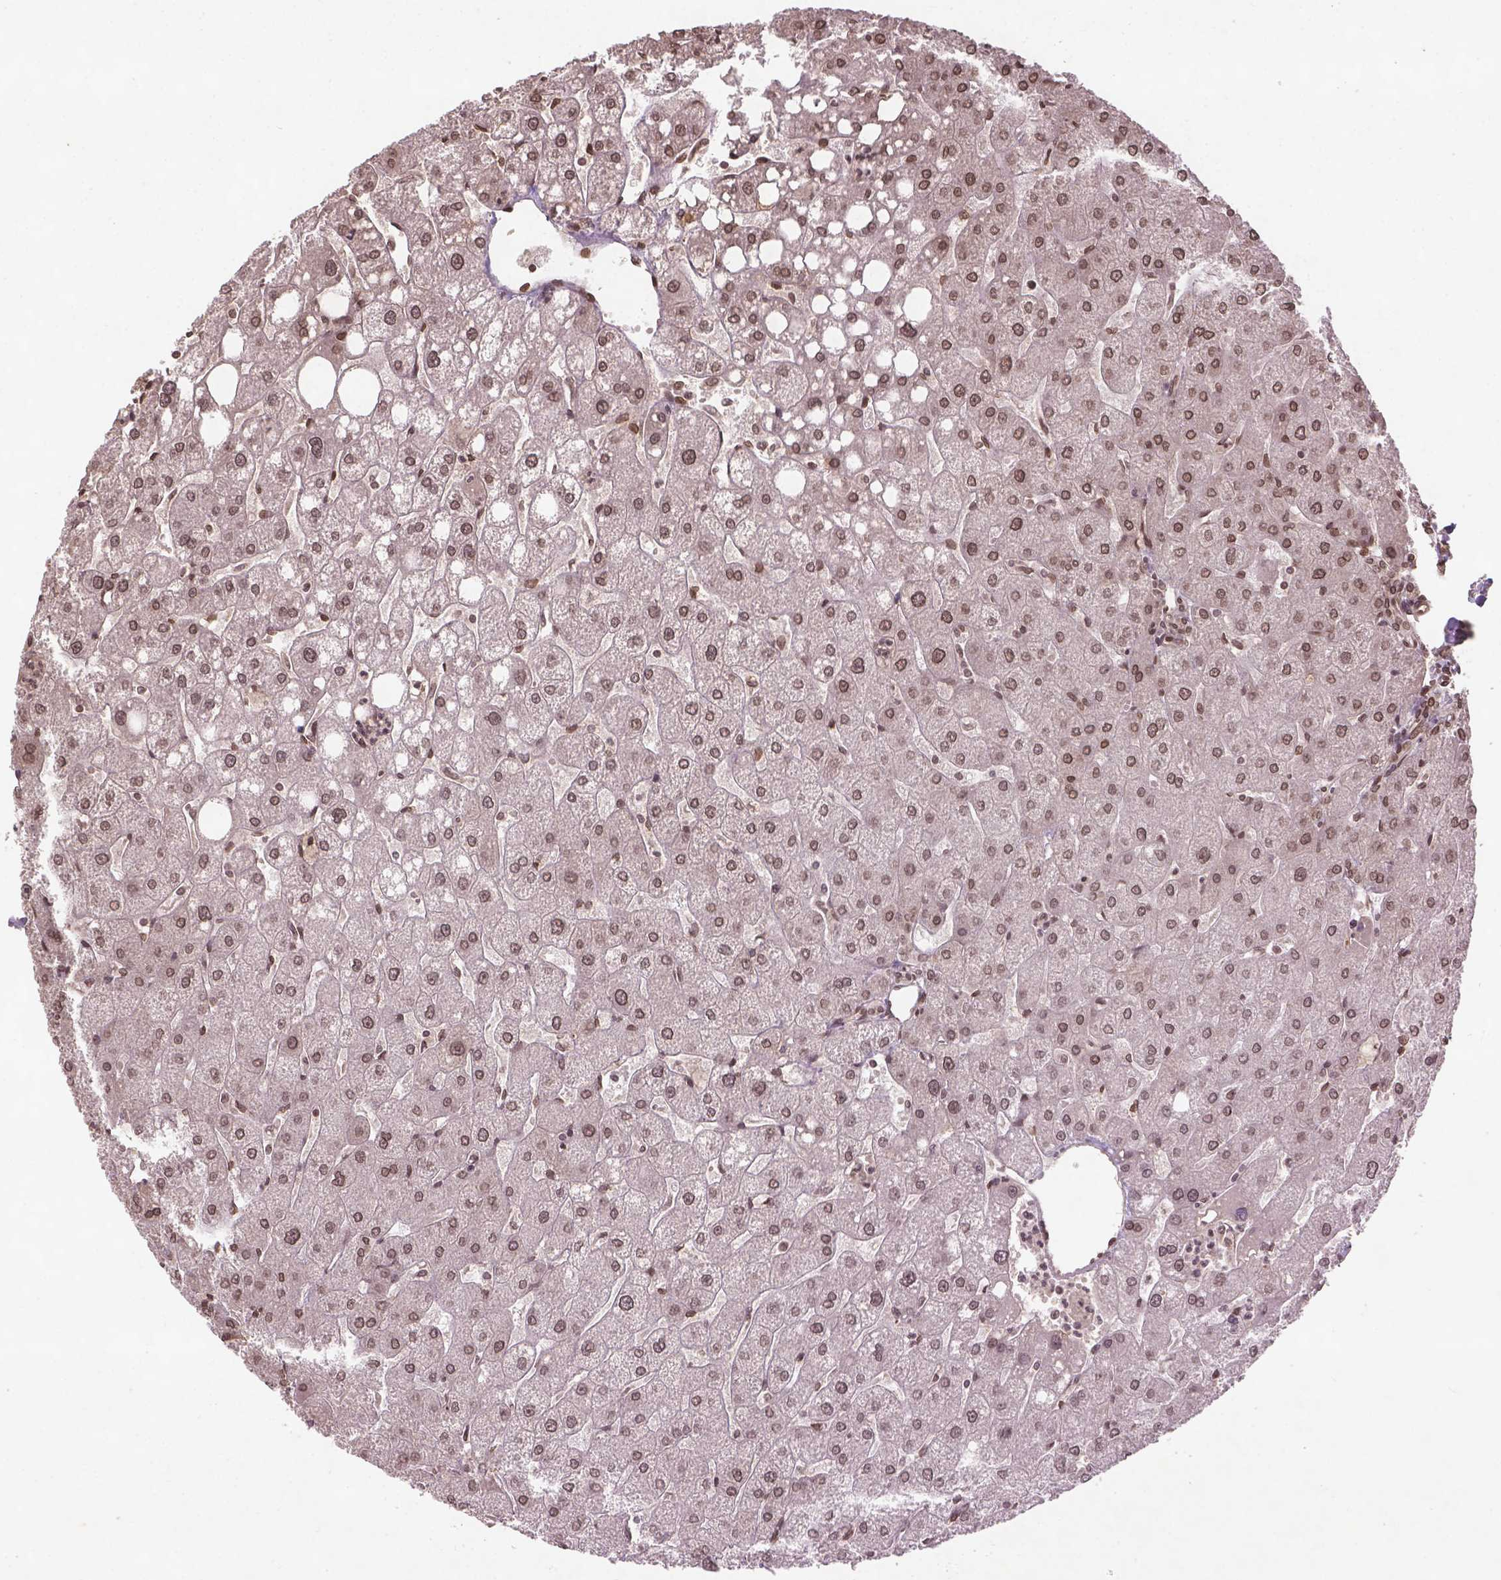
{"staining": {"intensity": "moderate", "quantity": ">75%", "location": "nuclear"}, "tissue": "liver", "cell_type": "Cholangiocytes", "image_type": "normal", "snomed": [{"axis": "morphology", "description": "Normal tissue, NOS"}, {"axis": "topography", "description": "Liver"}], "caption": "This photomicrograph displays IHC staining of normal liver, with medium moderate nuclear positivity in about >75% of cholangiocytes.", "gene": "BANF1", "patient": {"sex": "male", "age": 67}}